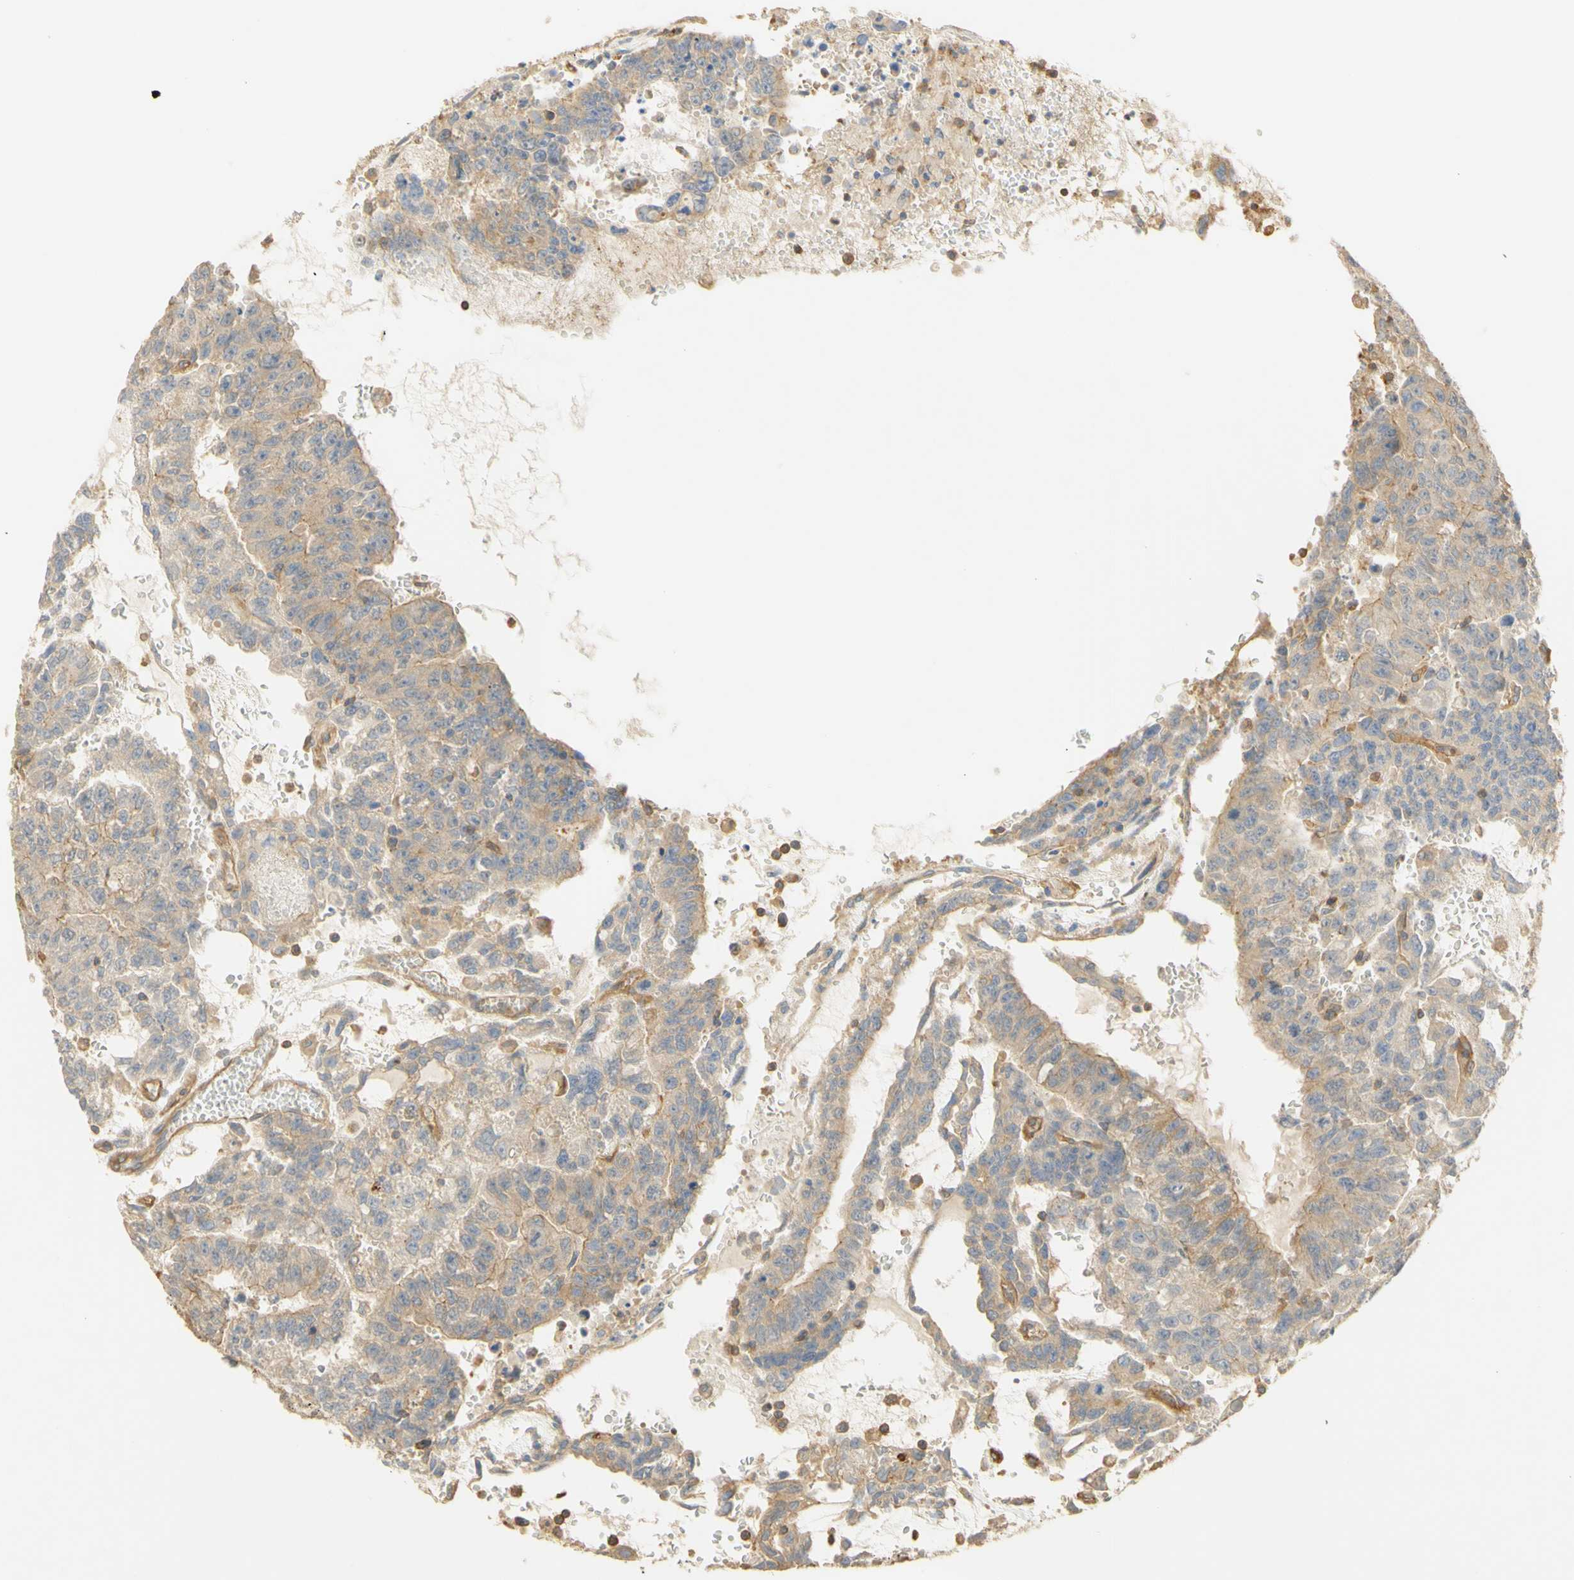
{"staining": {"intensity": "moderate", "quantity": "25%-75%", "location": "cytoplasmic/membranous"}, "tissue": "testis cancer", "cell_type": "Tumor cells", "image_type": "cancer", "snomed": [{"axis": "morphology", "description": "Seminoma, NOS"}, {"axis": "morphology", "description": "Carcinoma, Embryonal, NOS"}, {"axis": "topography", "description": "Testis"}], "caption": "A micrograph of testis cancer (embryonal carcinoma) stained for a protein shows moderate cytoplasmic/membranous brown staining in tumor cells. (DAB (3,3'-diaminobenzidine) IHC with brightfield microscopy, high magnification).", "gene": "KCNE4", "patient": {"sex": "male", "age": 52}}